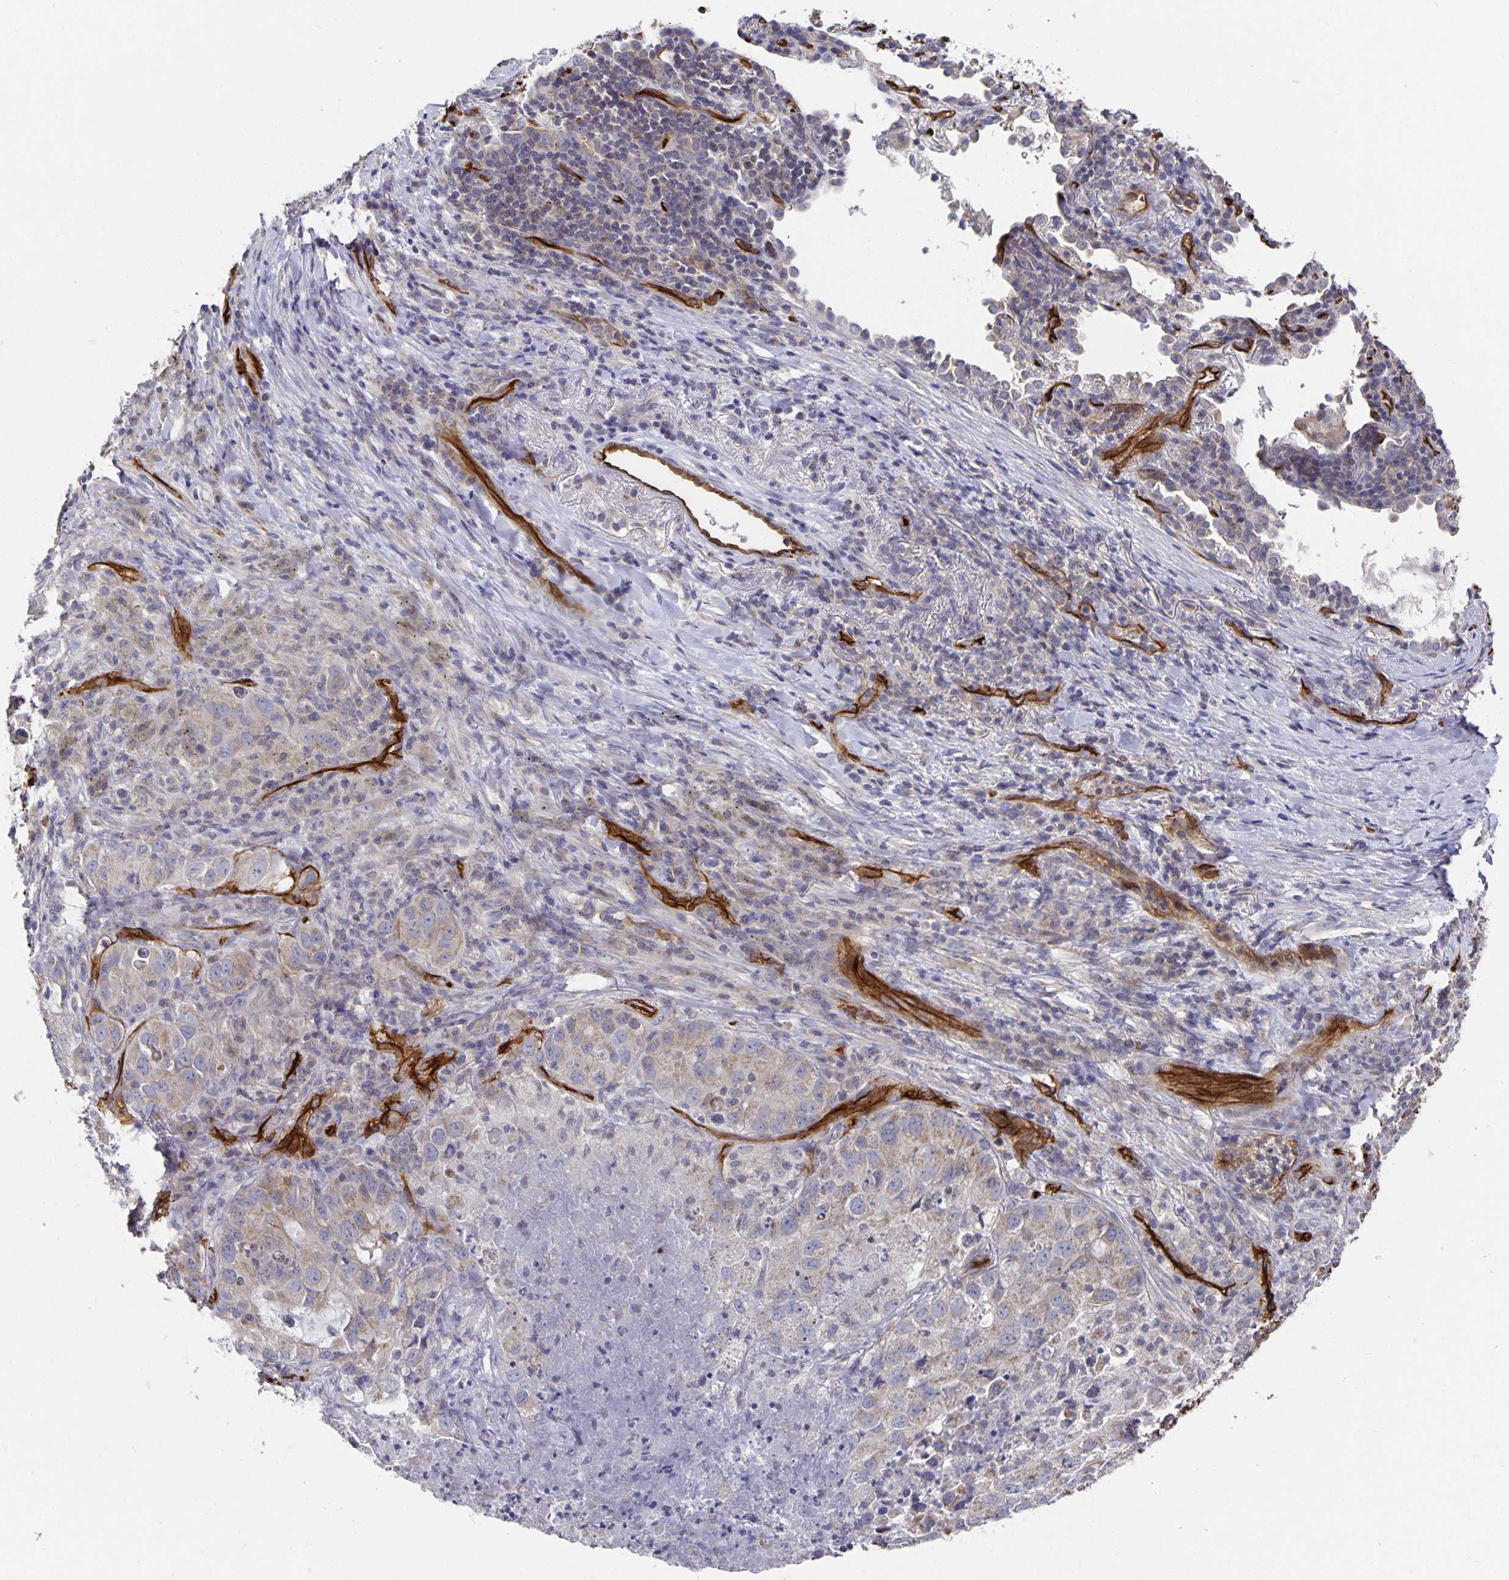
{"staining": {"intensity": "weak", "quantity": "<25%", "location": "cytoplasmic/membranous"}, "tissue": "lung cancer", "cell_type": "Tumor cells", "image_type": "cancer", "snomed": [{"axis": "morphology", "description": "Normal morphology"}, {"axis": "morphology", "description": "Adenocarcinoma, NOS"}, {"axis": "topography", "description": "Lymph node"}, {"axis": "topography", "description": "Lung"}], "caption": "IHC photomicrograph of neoplastic tissue: human lung cancer stained with DAB (3,3'-diaminobenzidine) demonstrates no significant protein staining in tumor cells. (DAB IHC, high magnification).", "gene": "PODXL", "patient": {"sex": "female", "age": 51}}